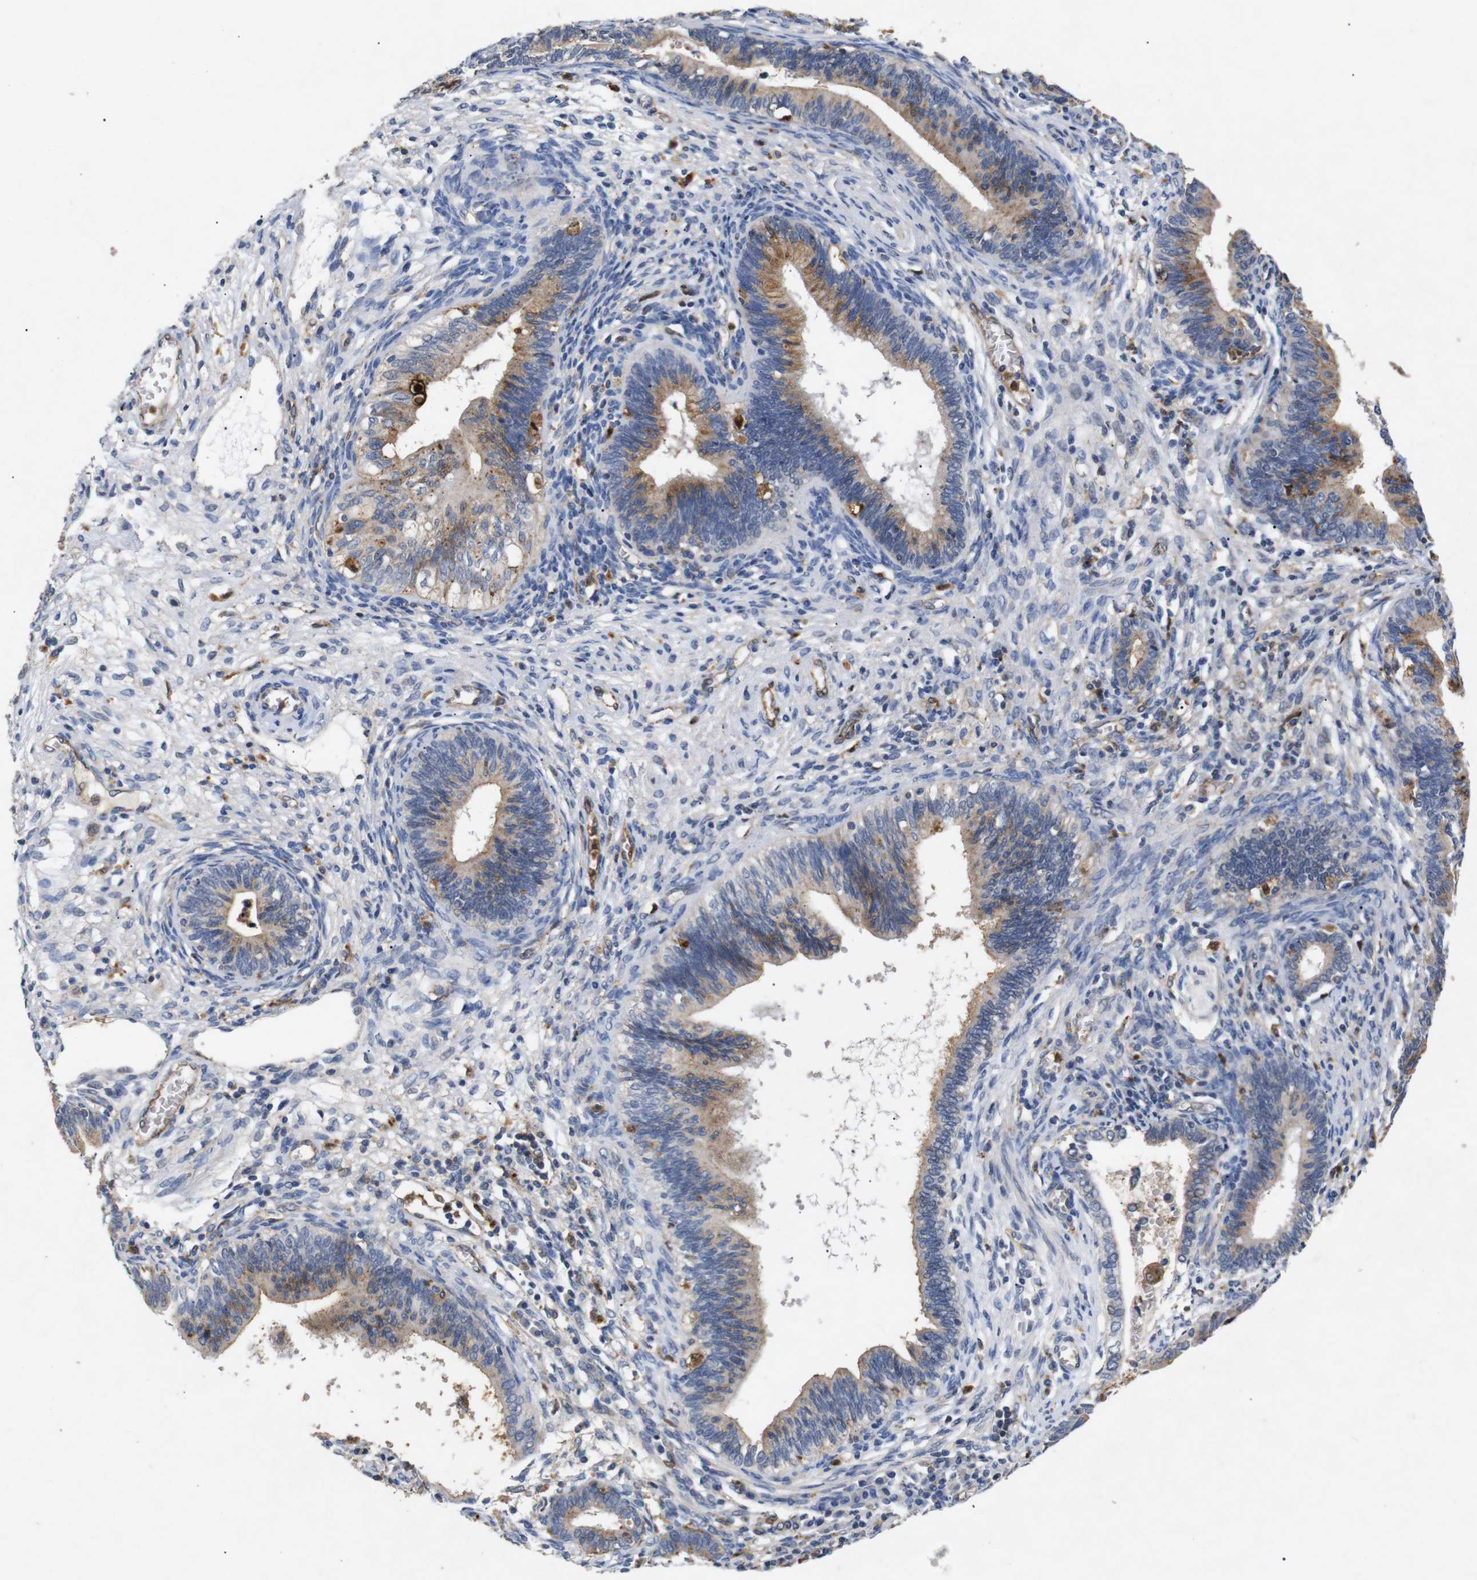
{"staining": {"intensity": "moderate", "quantity": ">75%", "location": "cytoplasmic/membranous"}, "tissue": "cervical cancer", "cell_type": "Tumor cells", "image_type": "cancer", "snomed": [{"axis": "morphology", "description": "Adenocarcinoma, NOS"}, {"axis": "topography", "description": "Cervix"}], "caption": "Tumor cells demonstrate medium levels of moderate cytoplasmic/membranous expression in about >75% of cells in cervical cancer.", "gene": "SDCBP", "patient": {"sex": "female", "age": 44}}